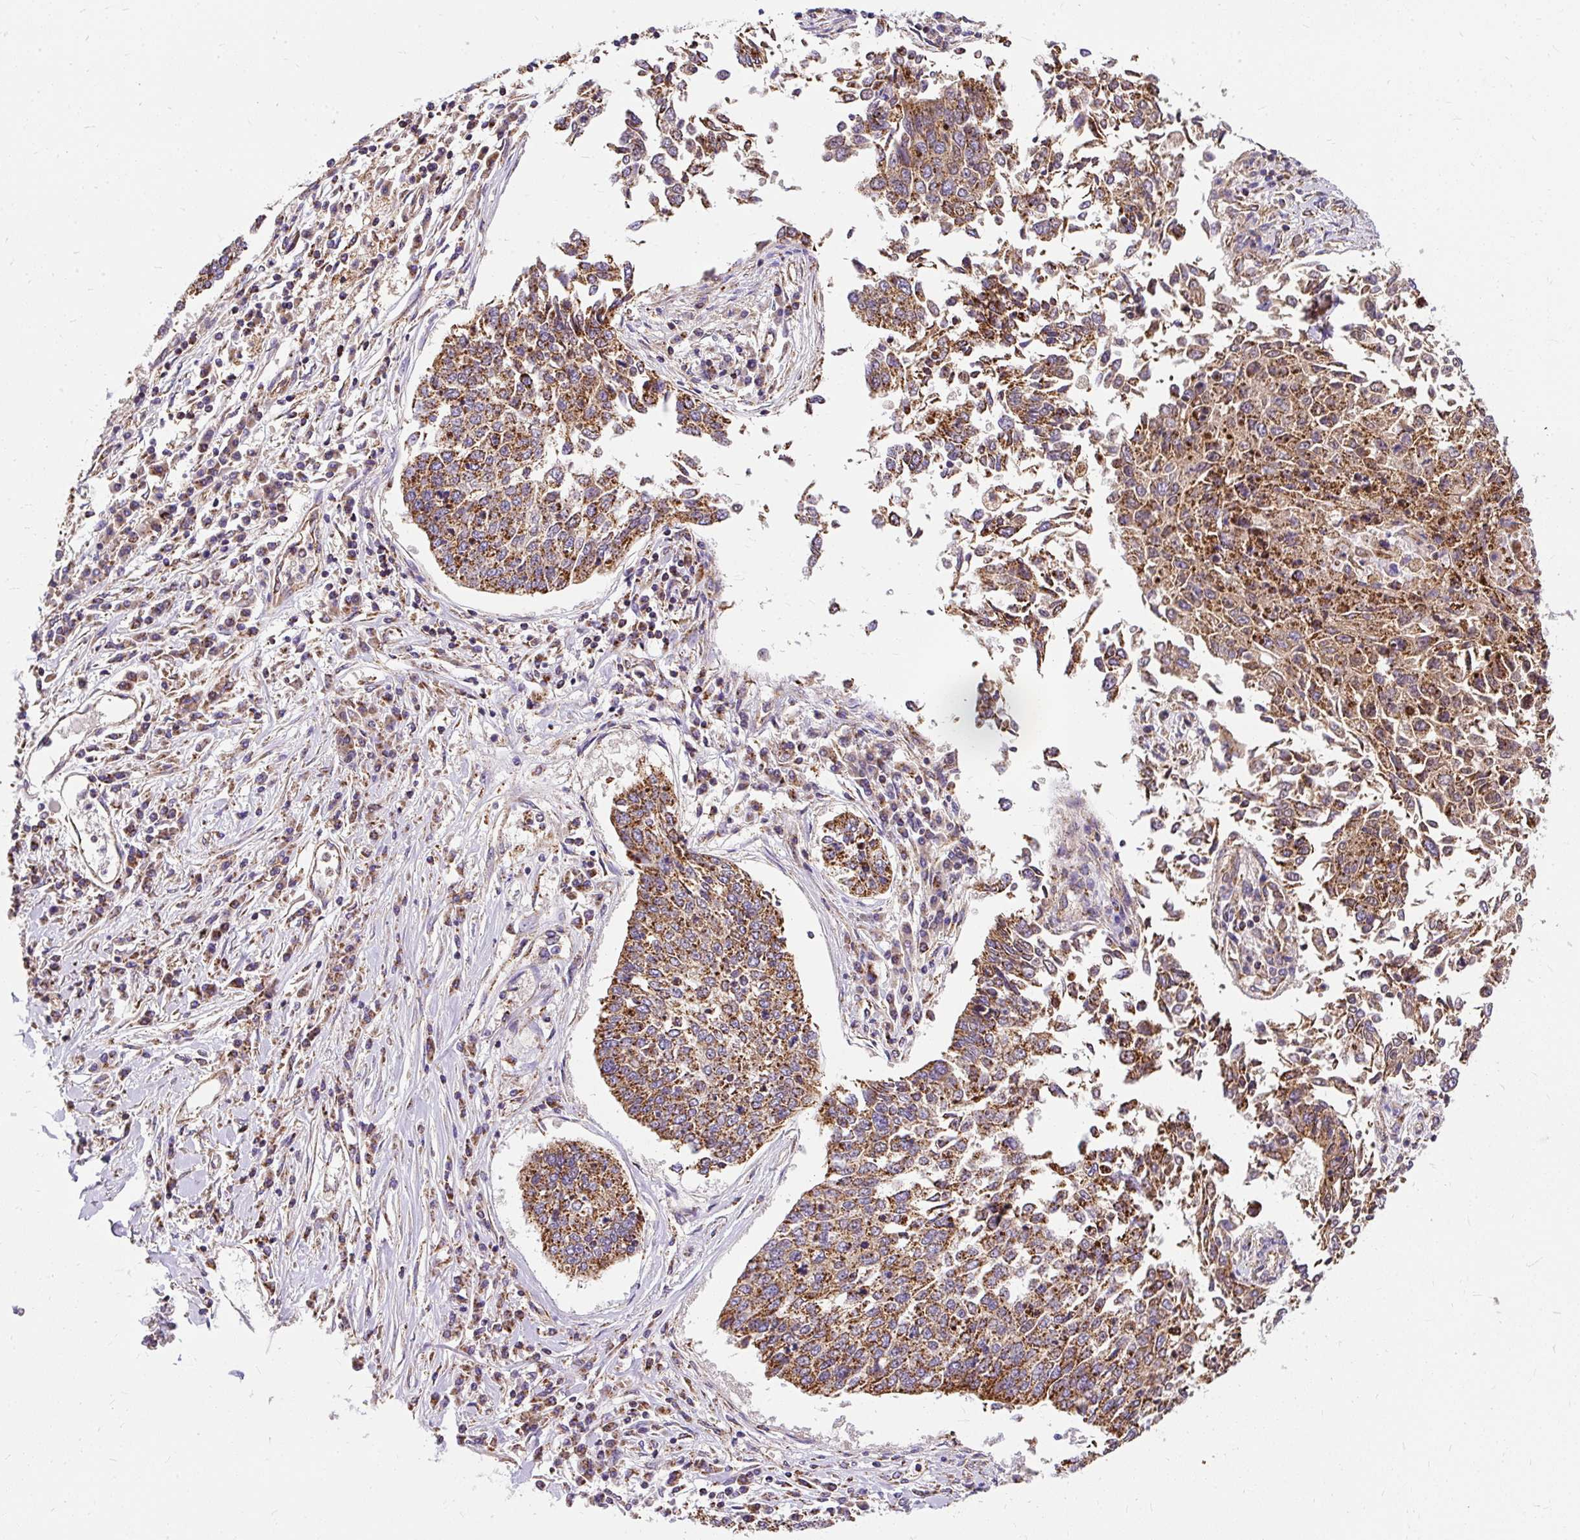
{"staining": {"intensity": "moderate", "quantity": ">75%", "location": "cytoplasmic/membranous"}, "tissue": "lung cancer", "cell_type": "Tumor cells", "image_type": "cancer", "snomed": [{"axis": "morphology", "description": "Normal tissue, NOS"}, {"axis": "morphology", "description": "Squamous cell carcinoma, NOS"}, {"axis": "topography", "description": "Cartilage tissue"}, {"axis": "topography", "description": "Bronchus"}, {"axis": "topography", "description": "Lung"}, {"axis": "topography", "description": "Peripheral nerve tissue"}], "caption": "Brown immunohistochemical staining in lung squamous cell carcinoma reveals moderate cytoplasmic/membranous expression in about >75% of tumor cells.", "gene": "CEP290", "patient": {"sex": "female", "age": 49}}